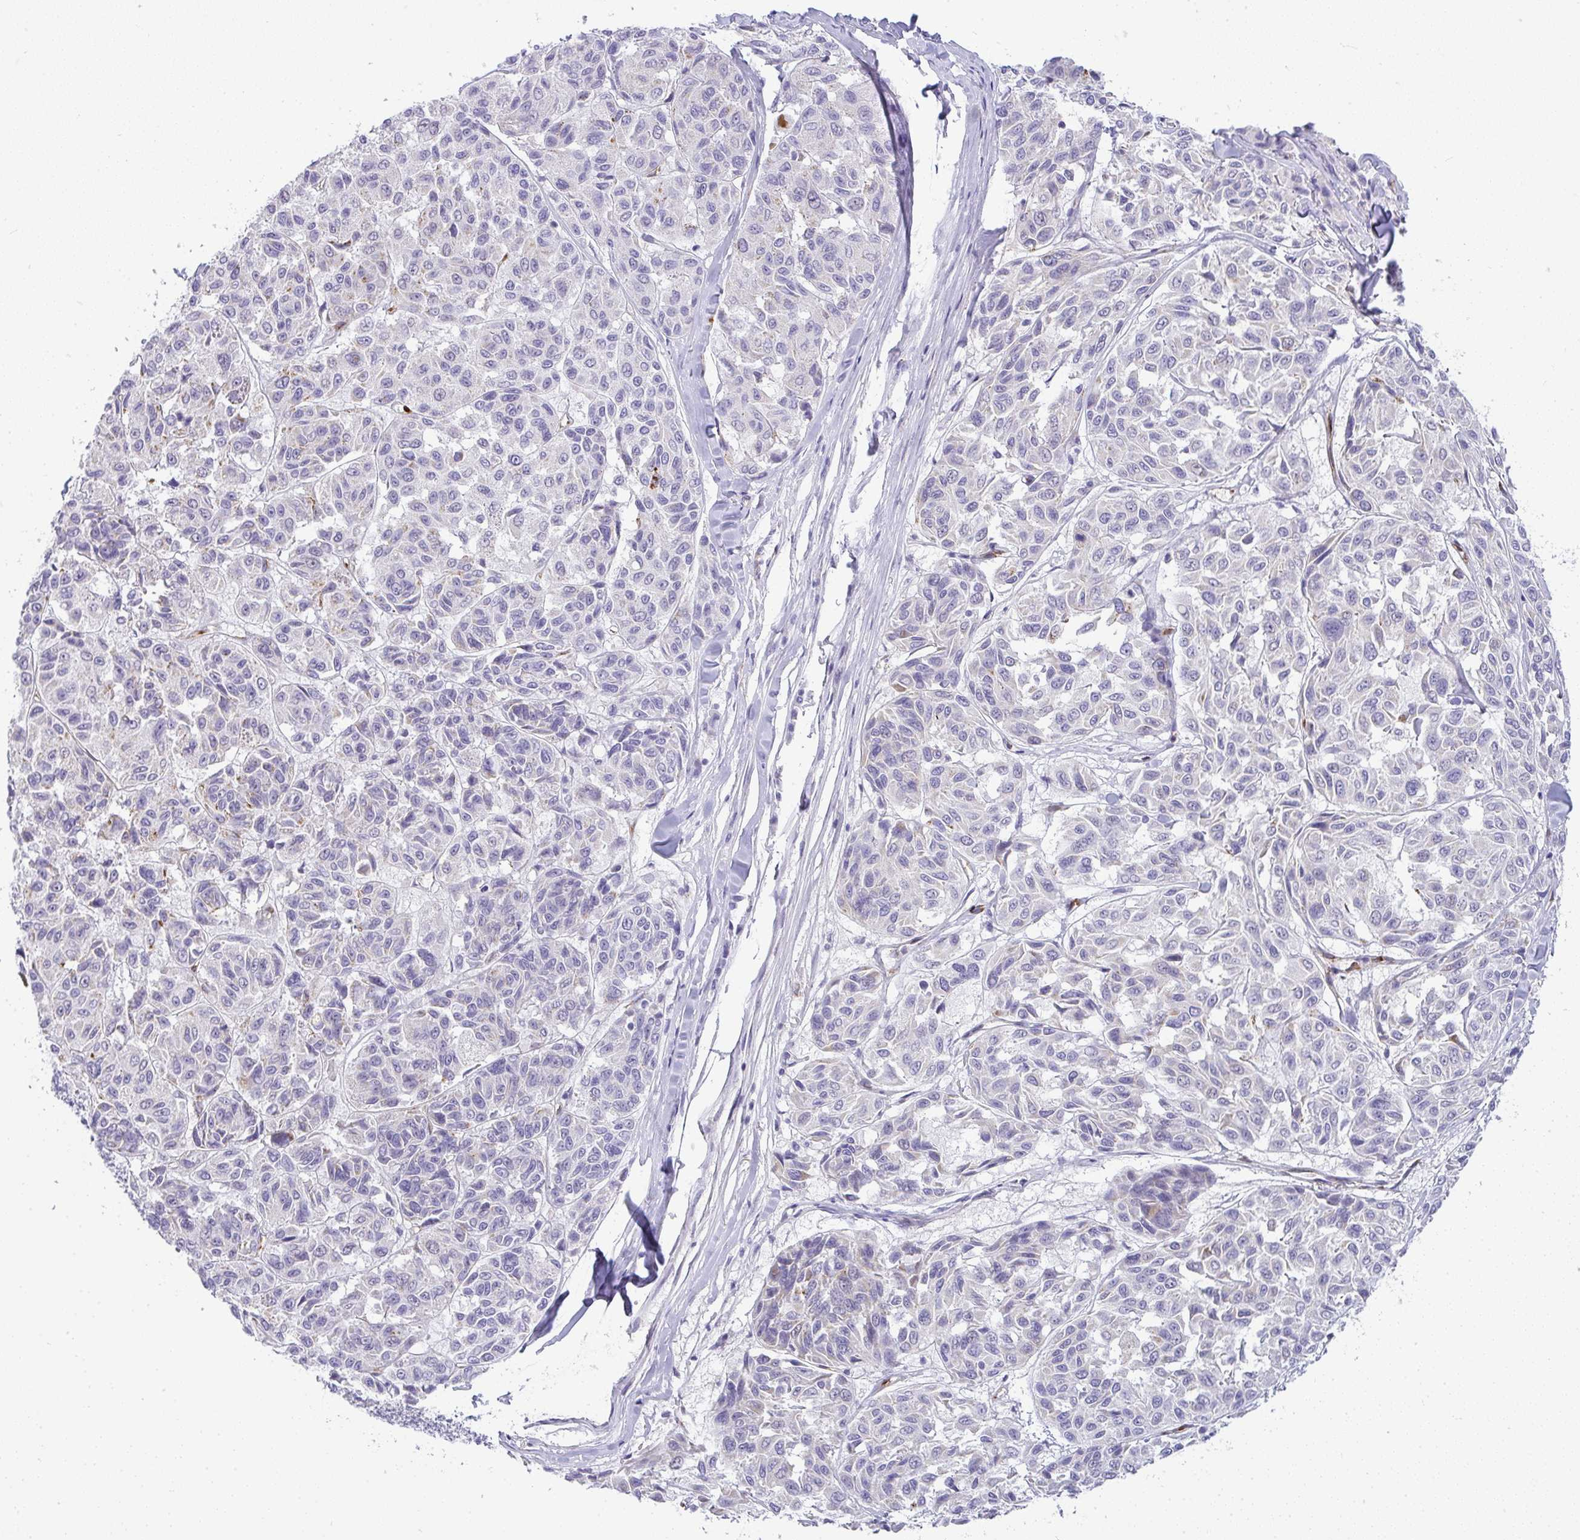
{"staining": {"intensity": "negative", "quantity": "none", "location": "none"}, "tissue": "melanoma", "cell_type": "Tumor cells", "image_type": "cancer", "snomed": [{"axis": "morphology", "description": "Malignant melanoma, NOS"}, {"axis": "topography", "description": "Skin"}], "caption": "A micrograph of melanoma stained for a protein displays no brown staining in tumor cells.", "gene": "LIPE", "patient": {"sex": "female", "age": 66}}